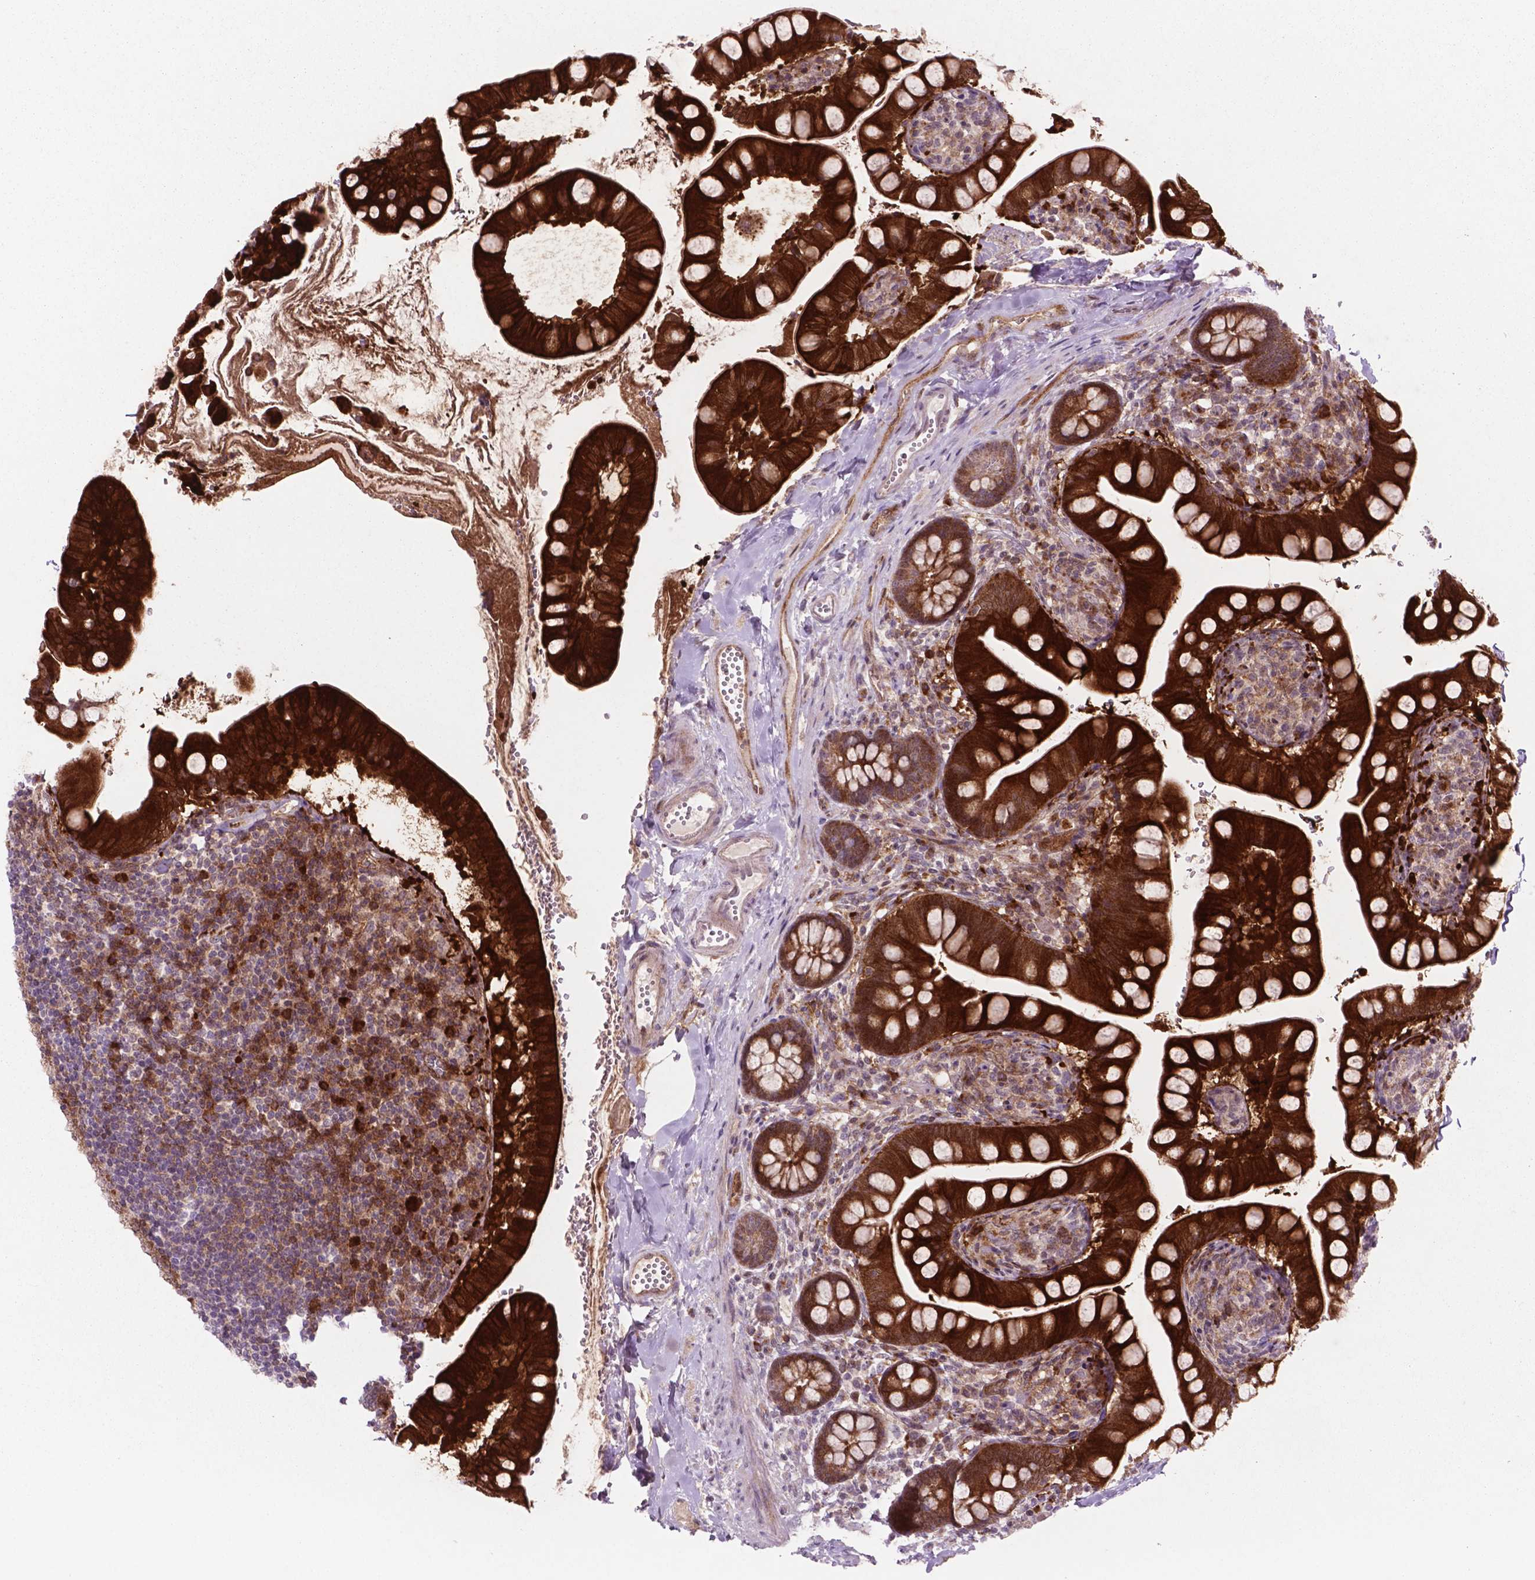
{"staining": {"intensity": "strong", "quantity": ">75%", "location": "cytoplasmic/membranous"}, "tissue": "small intestine", "cell_type": "Glandular cells", "image_type": "normal", "snomed": [{"axis": "morphology", "description": "Normal tissue, NOS"}, {"axis": "topography", "description": "Small intestine"}], "caption": "Immunohistochemical staining of normal small intestine shows high levels of strong cytoplasmic/membranous positivity in approximately >75% of glandular cells.", "gene": "LDHA", "patient": {"sex": "female", "age": 56}}